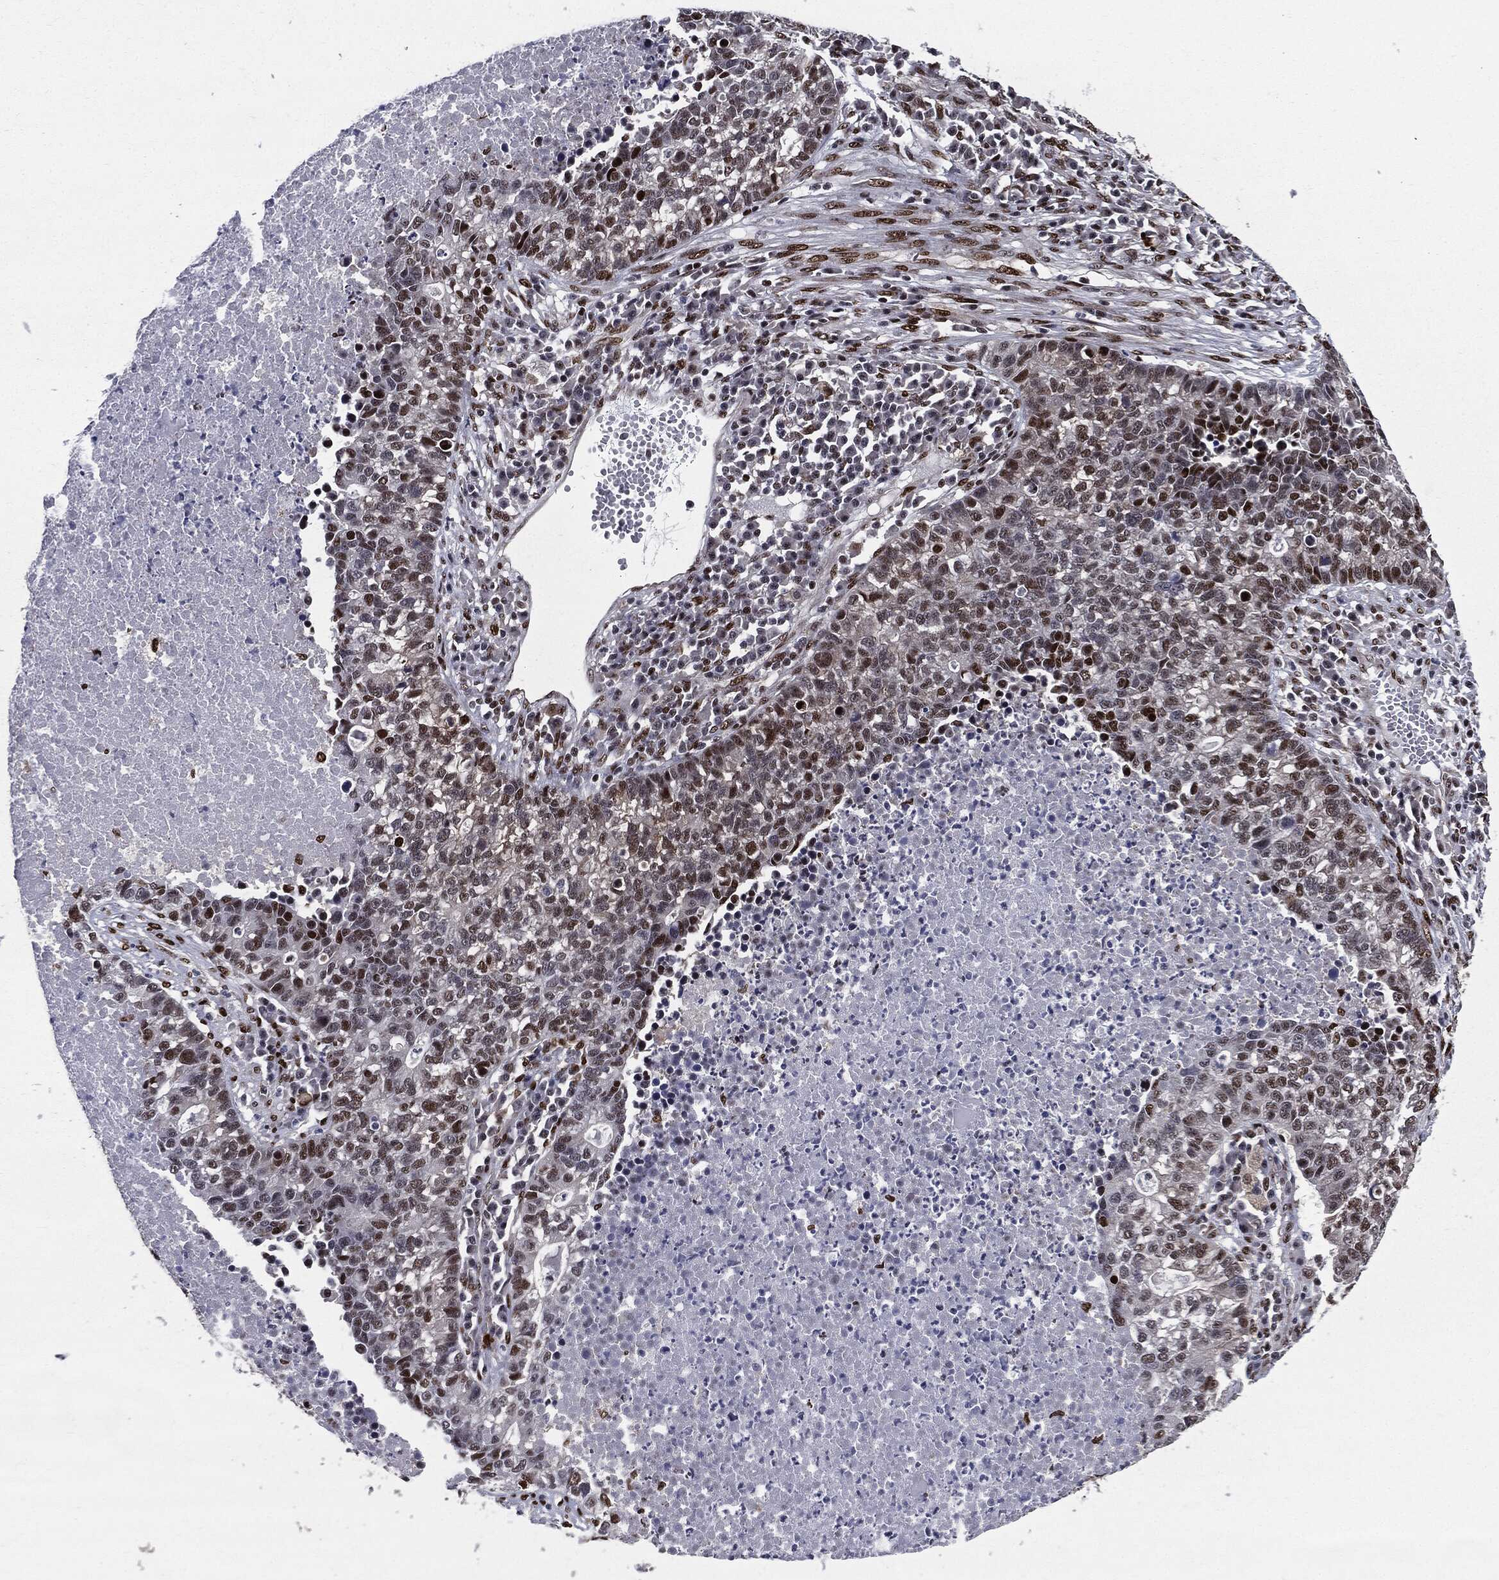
{"staining": {"intensity": "strong", "quantity": "<25%", "location": "nuclear"}, "tissue": "lung cancer", "cell_type": "Tumor cells", "image_type": "cancer", "snomed": [{"axis": "morphology", "description": "Adenocarcinoma, NOS"}, {"axis": "topography", "description": "Lung"}], "caption": "Strong nuclear staining for a protein is seen in about <25% of tumor cells of adenocarcinoma (lung) using immunohistochemistry (IHC).", "gene": "JUN", "patient": {"sex": "male", "age": 57}}